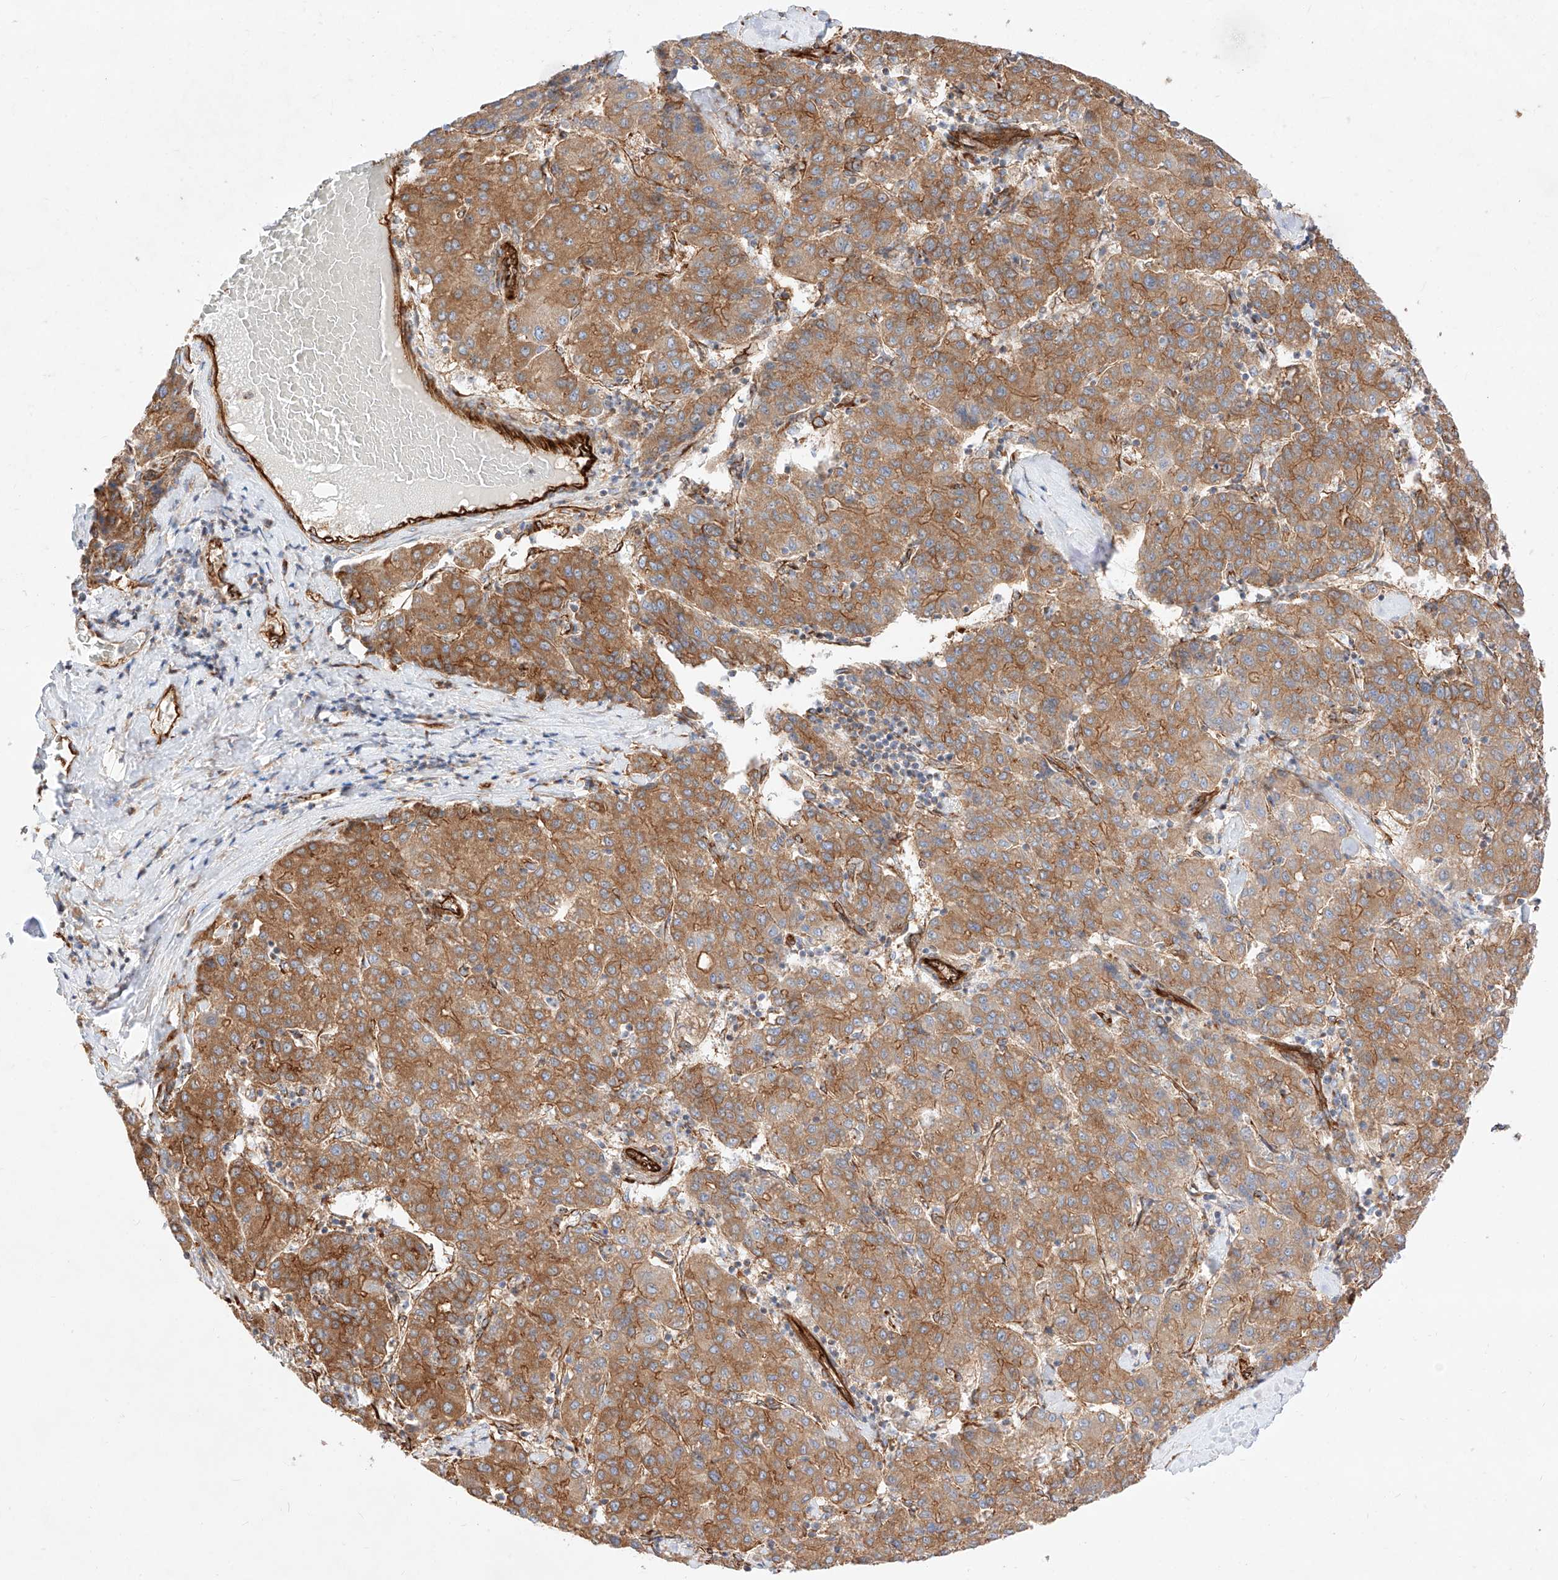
{"staining": {"intensity": "moderate", "quantity": ">75%", "location": "cytoplasmic/membranous"}, "tissue": "liver cancer", "cell_type": "Tumor cells", "image_type": "cancer", "snomed": [{"axis": "morphology", "description": "Carcinoma, Hepatocellular, NOS"}, {"axis": "topography", "description": "Liver"}], "caption": "The micrograph exhibits a brown stain indicating the presence of a protein in the cytoplasmic/membranous of tumor cells in hepatocellular carcinoma (liver).", "gene": "CSGALNACT2", "patient": {"sex": "male", "age": 65}}